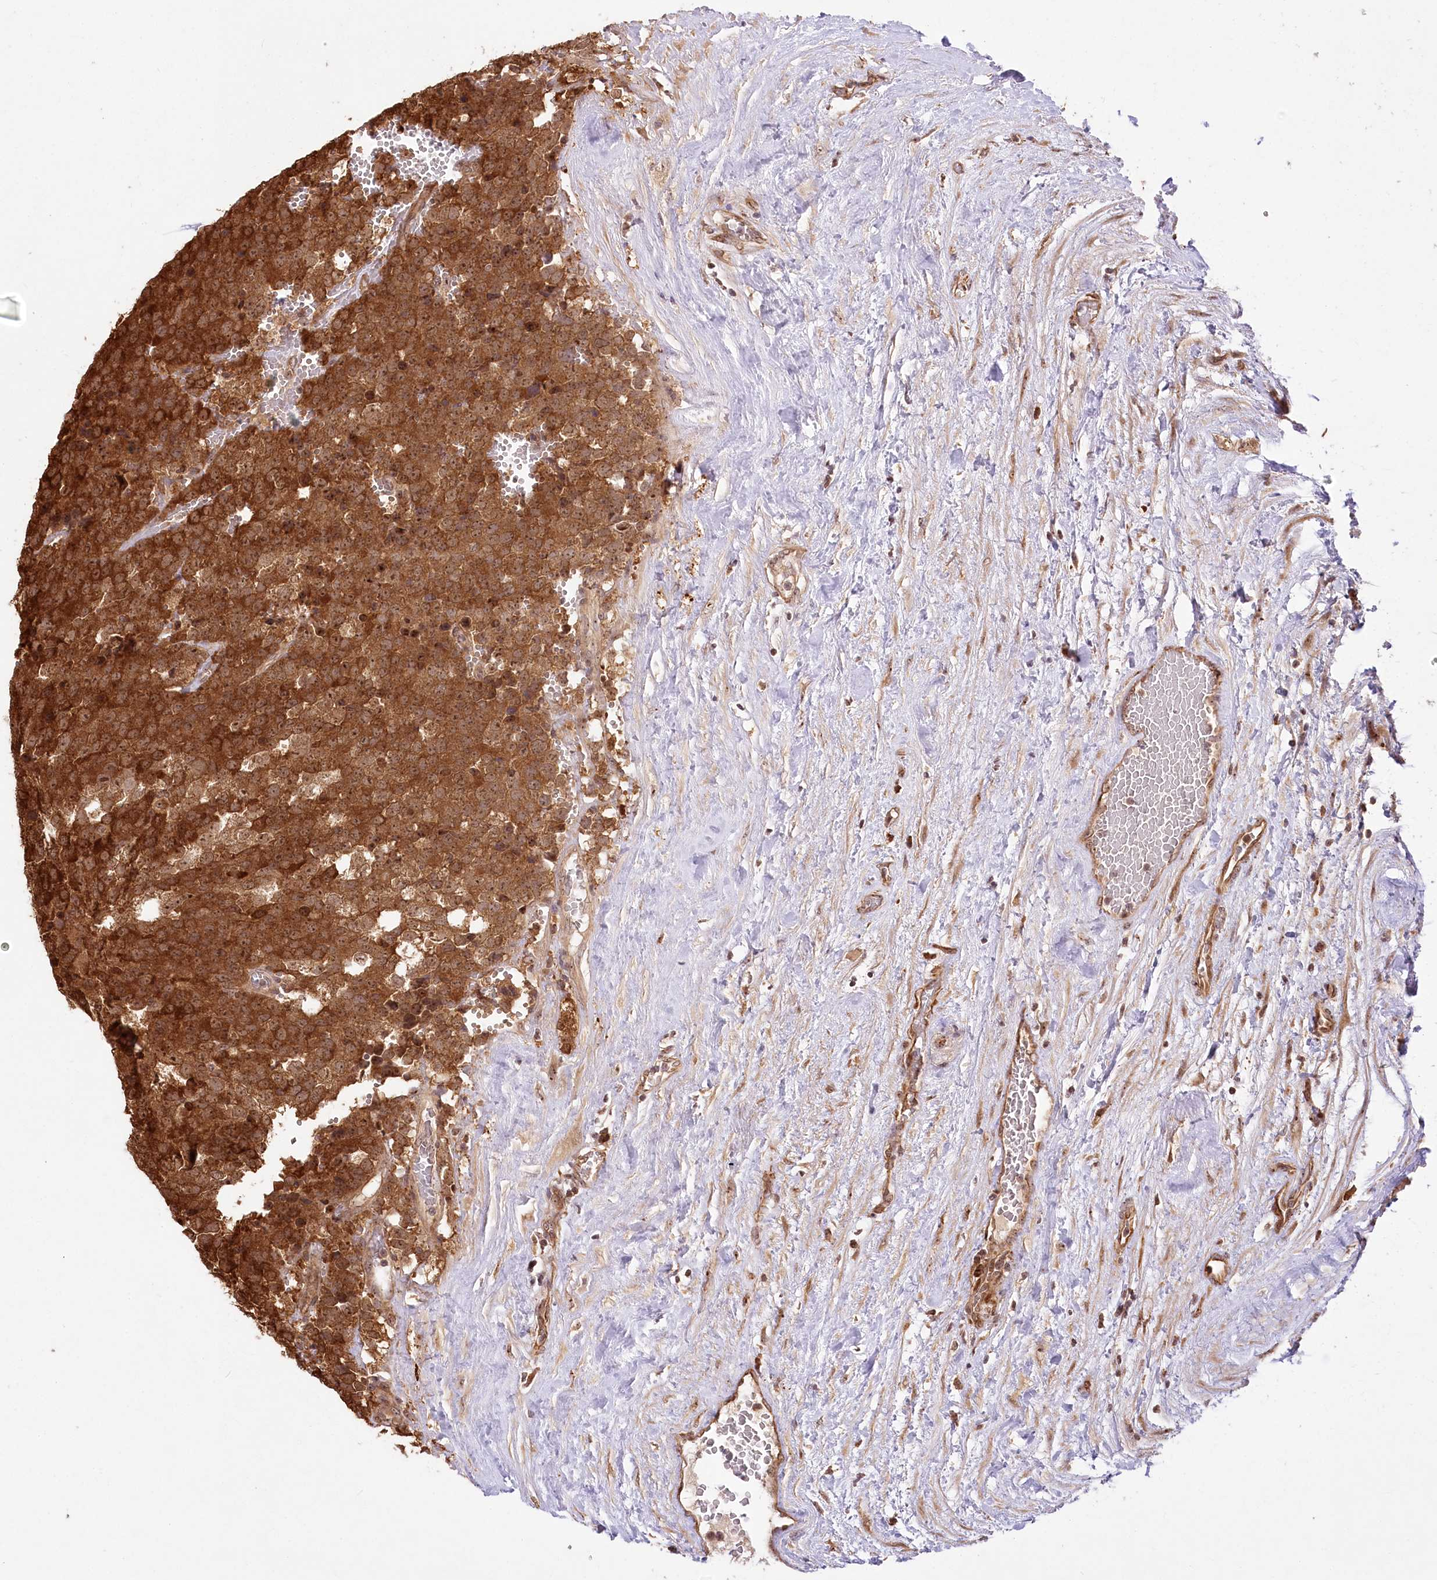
{"staining": {"intensity": "moderate", "quantity": ">75%", "location": "cytoplasmic/membranous,nuclear"}, "tissue": "testis cancer", "cell_type": "Tumor cells", "image_type": "cancer", "snomed": [{"axis": "morphology", "description": "Seminoma, NOS"}, {"axis": "topography", "description": "Testis"}], "caption": "A micrograph of human testis cancer (seminoma) stained for a protein shows moderate cytoplasmic/membranous and nuclear brown staining in tumor cells.", "gene": "SERGEF", "patient": {"sex": "male", "age": 71}}